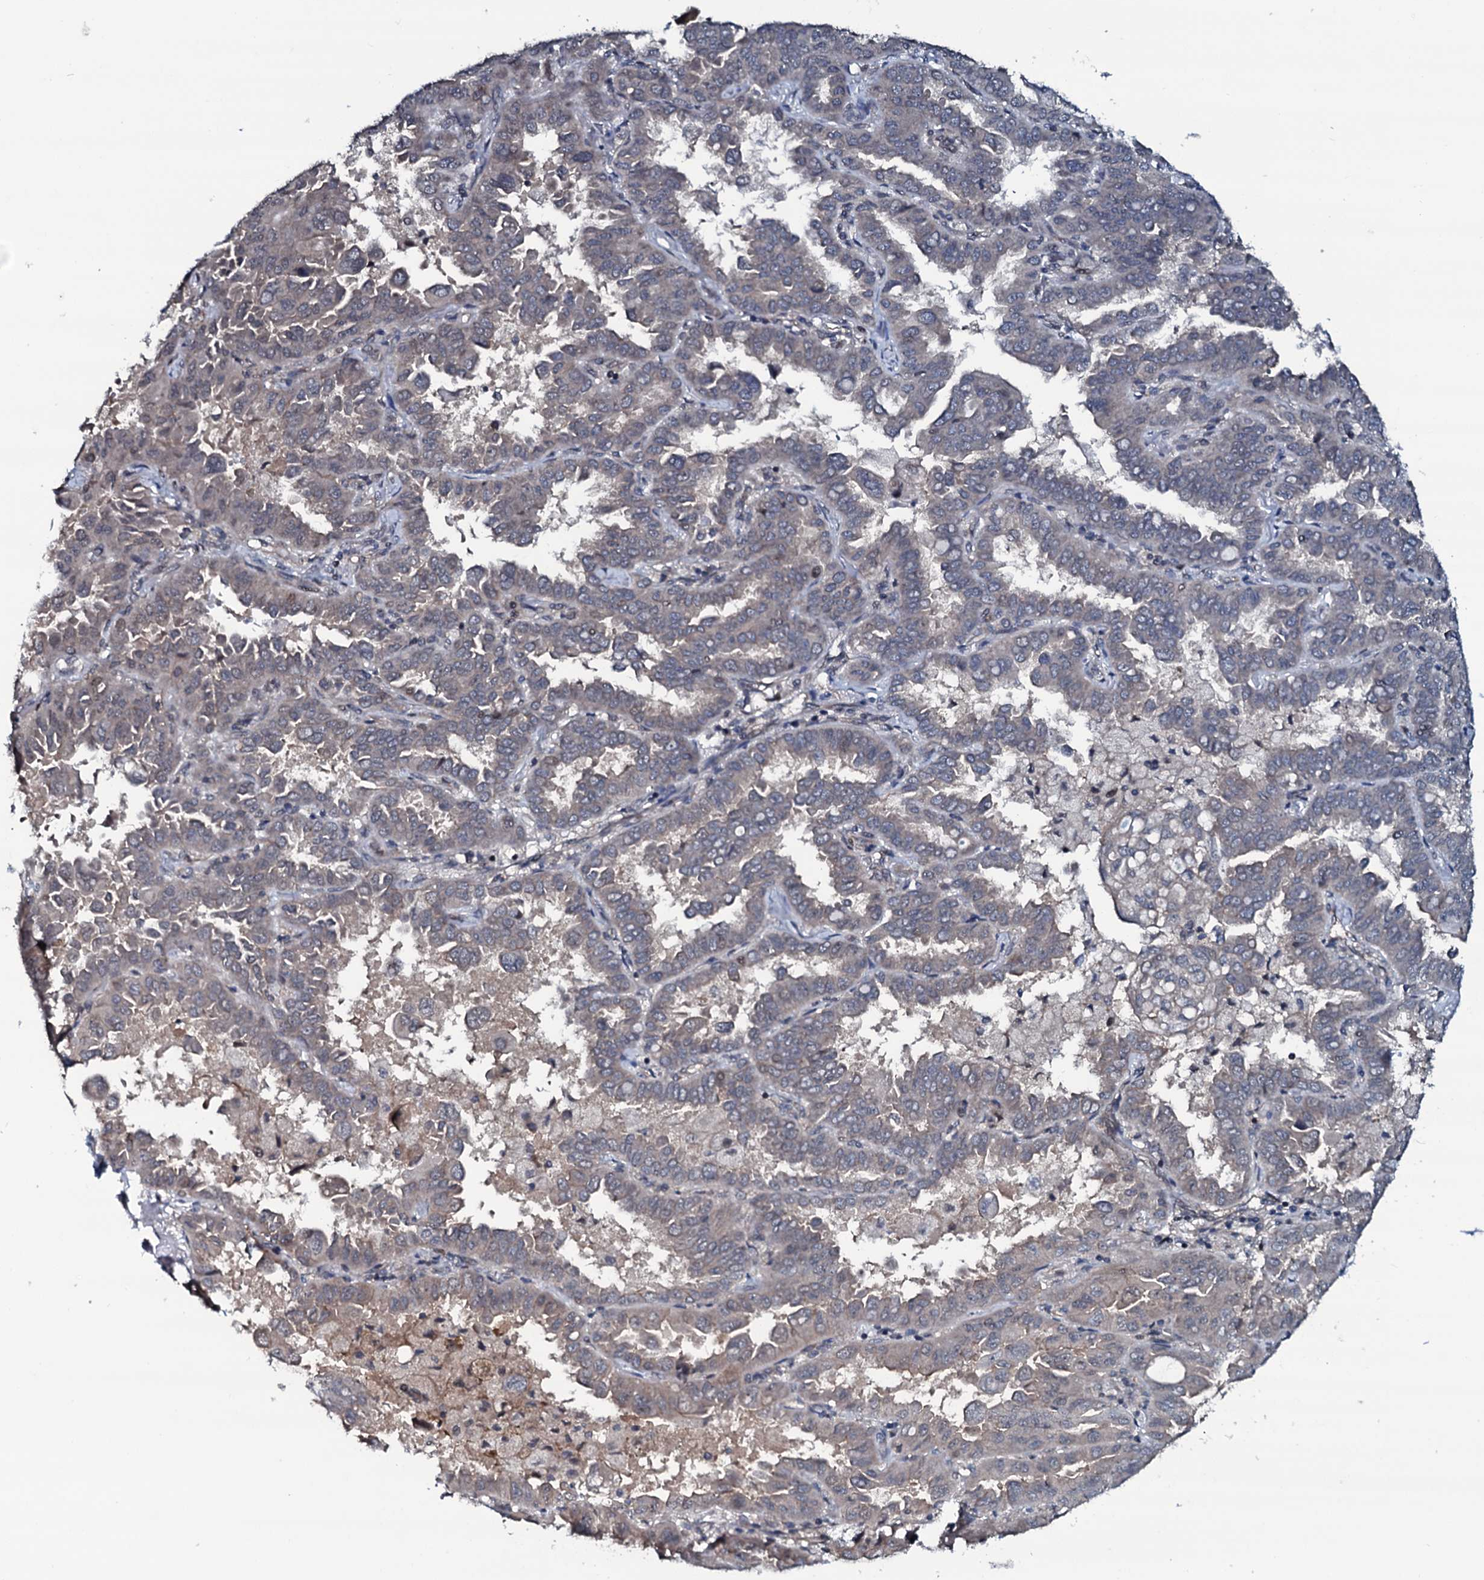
{"staining": {"intensity": "weak", "quantity": "<25%", "location": "cytoplasmic/membranous"}, "tissue": "lung cancer", "cell_type": "Tumor cells", "image_type": "cancer", "snomed": [{"axis": "morphology", "description": "Adenocarcinoma, NOS"}, {"axis": "topography", "description": "Lung"}], "caption": "Photomicrograph shows no significant protein positivity in tumor cells of lung cancer.", "gene": "OGFOD2", "patient": {"sex": "male", "age": 64}}